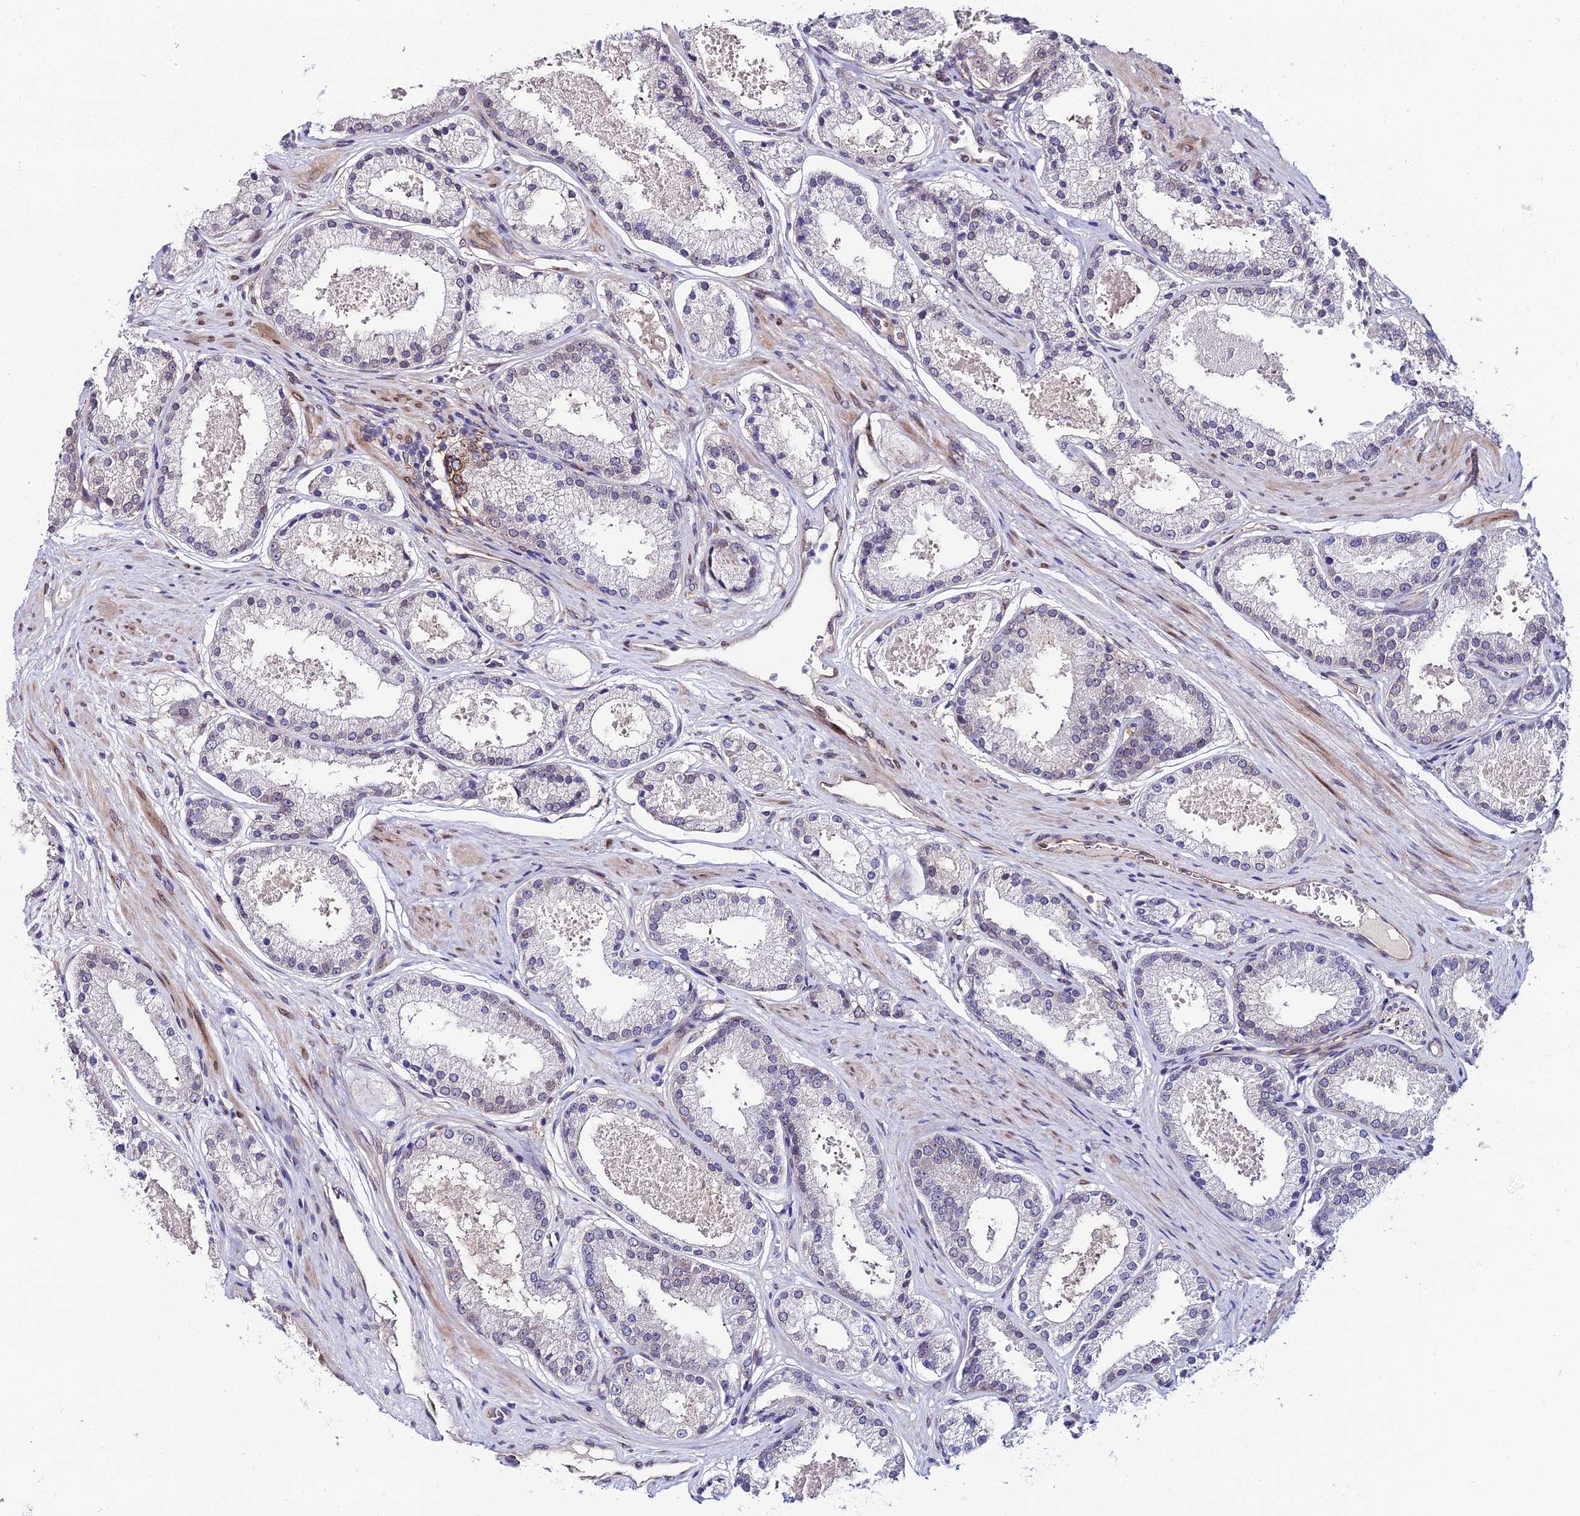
{"staining": {"intensity": "negative", "quantity": "none", "location": "none"}, "tissue": "prostate cancer", "cell_type": "Tumor cells", "image_type": "cancer", "snomed": [{"axis": "morphology", "description": "Adenocarcinoma, Low grade"}, {"axis": "topography", "description": "Prostate"}], "caption": "Immunohistochemistry histopathology image of human low-grade adenocarcinoma (prostate) stained for a protein (brown), which shows no positivity in tumor cells.", "gene": "DDX19A", "patient": {"sex": "male", "age": 59}}